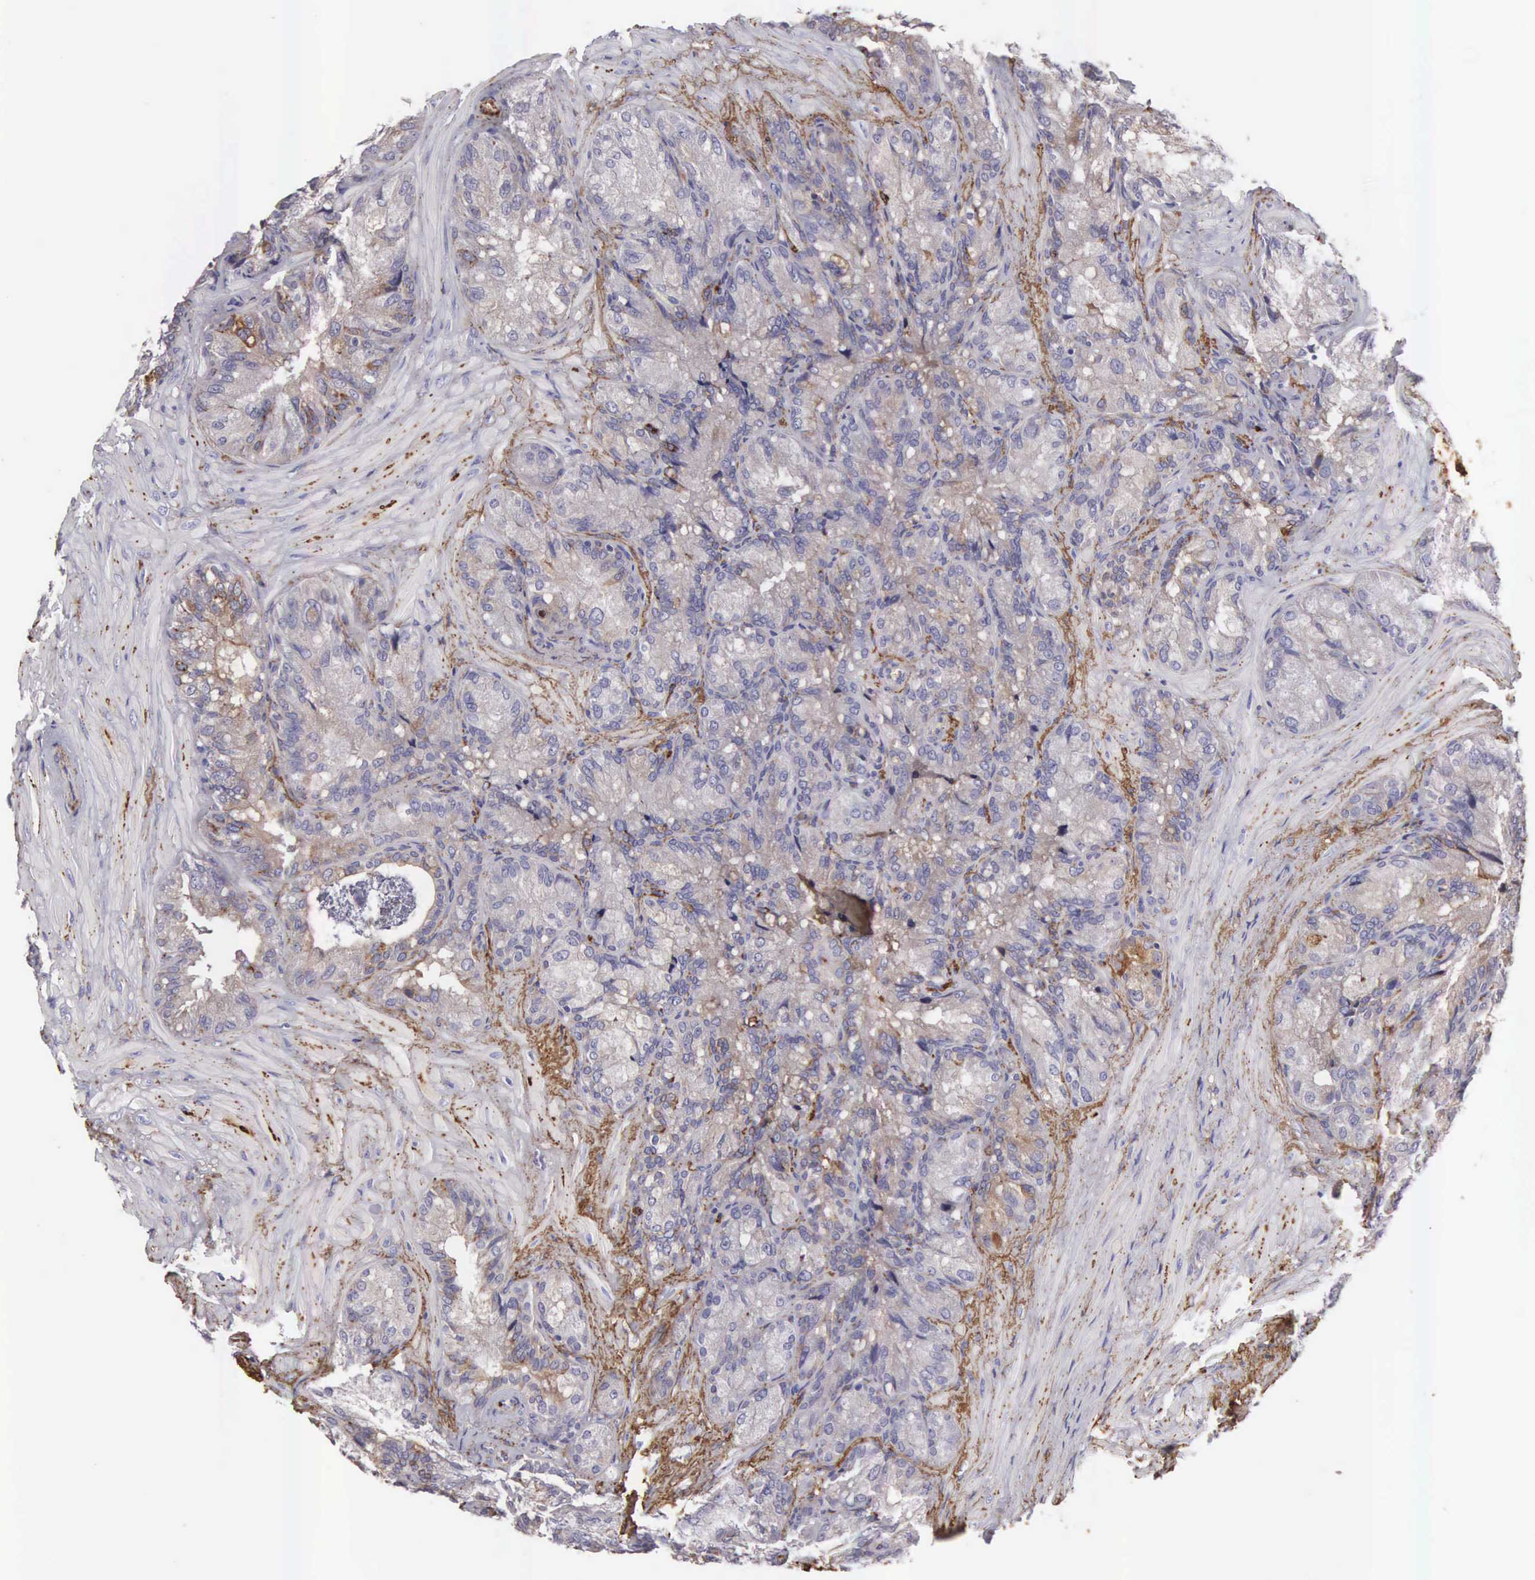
{"staining": {"intensity": "weak", "quantity": "25%-75%", "location": "cytoplasmic/membranous"}, "tissue": "seminal vesicle", "cell_type": "Glandular cells", "image_type": "normal", "snomed": [{"axis": "morphology", "description": "Normal tissue, NOS"}, {"axis": "topography", "description": "Seminal veicle"}], "caption": "Brown immunohistochemical staining in normal seminal vesicle demonstrates weak cytoplasmic/membranous positivity in approximately 25%-75% of glandular cells. (DAB = brown stain, brightfield microscopy at high magnification).", "gene": "CLU", "patient": {"sex": "male", "age": 69}}